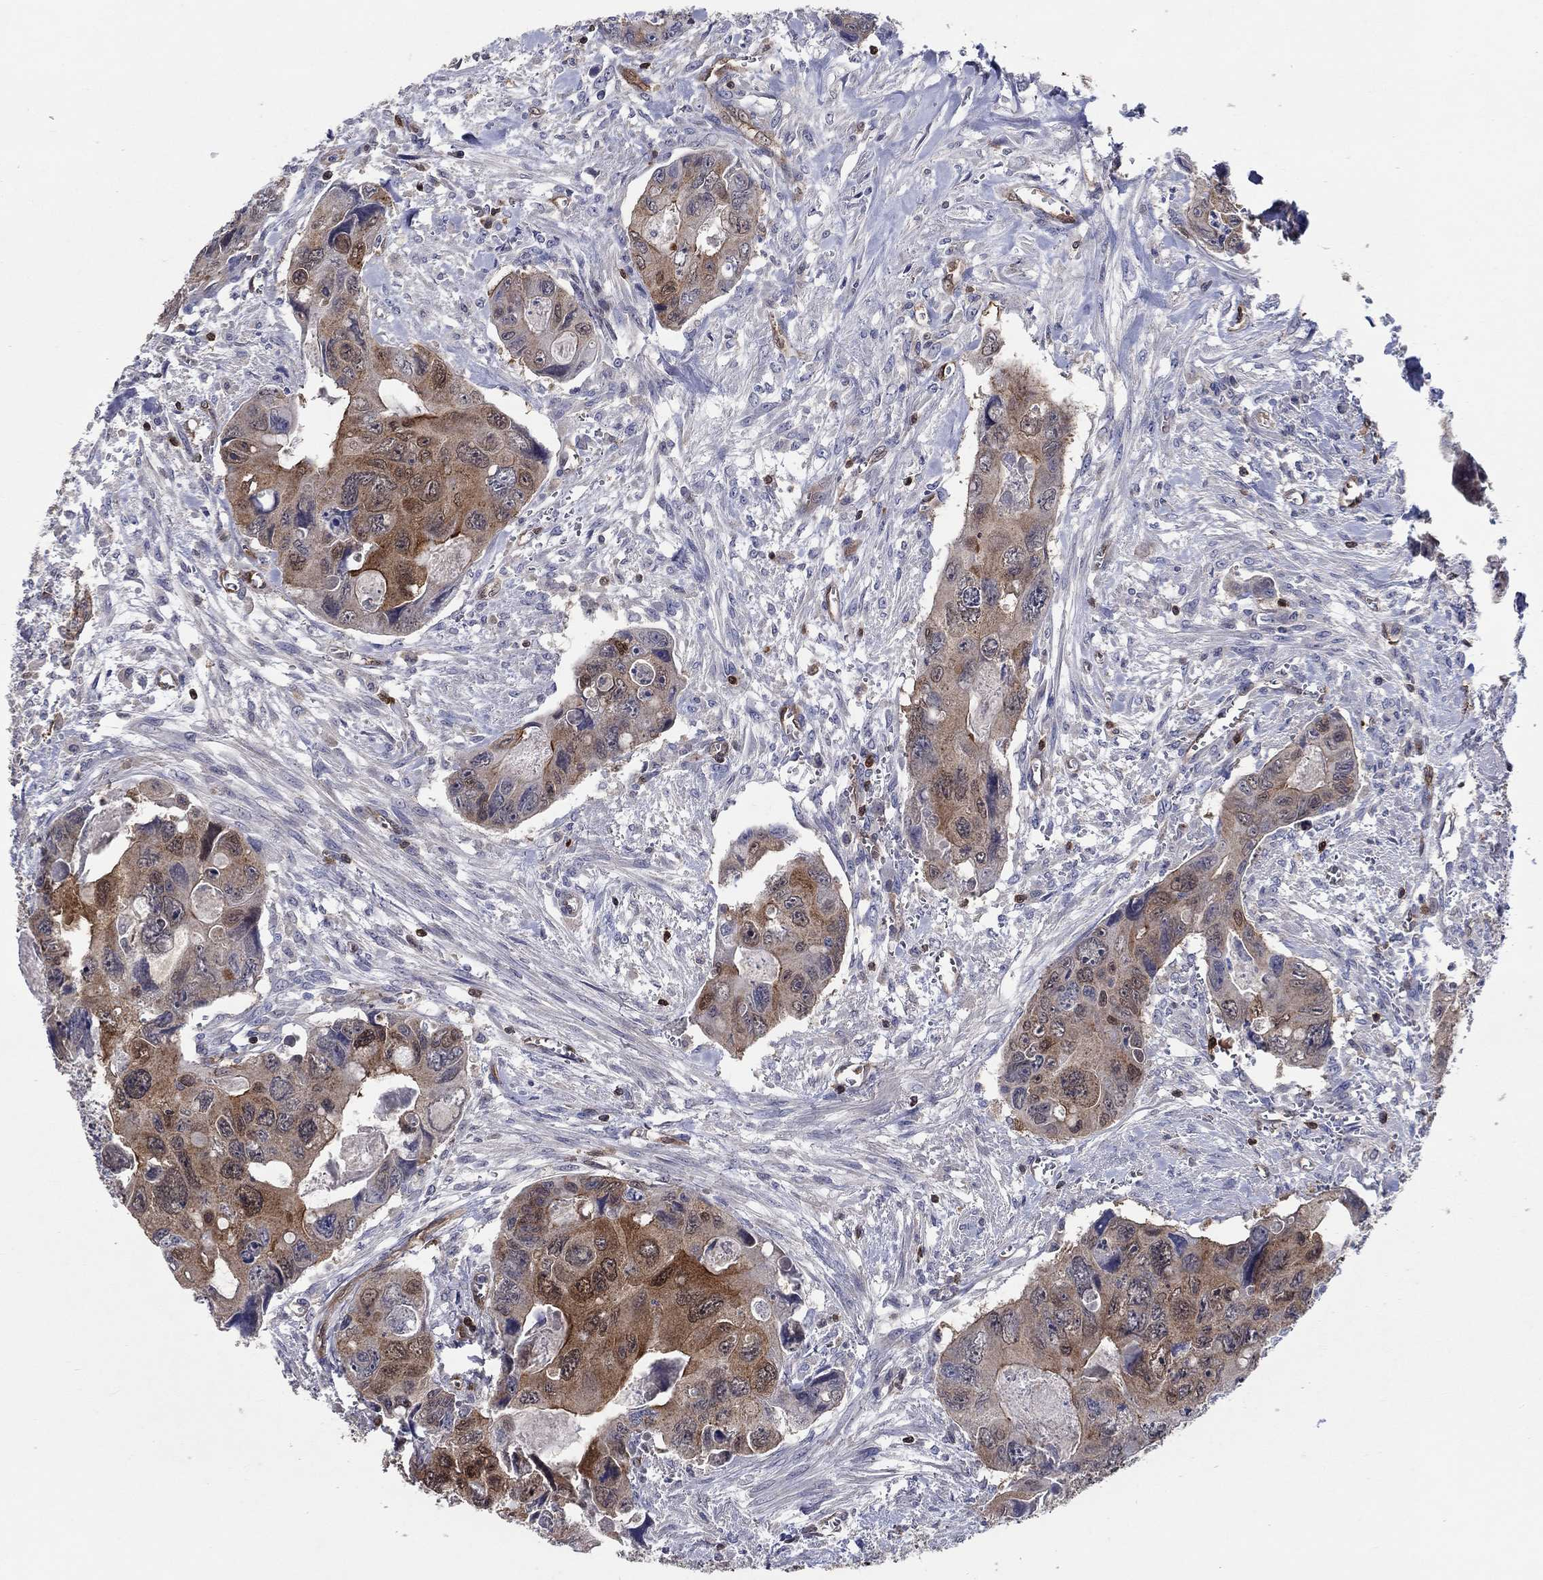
{"staining": {"intensity": "moderate", "quantity": "25%-75%", "location": "cytoplasmic/membranous"}, "tissue": "colorectal cancer", "cell_type": "Tumor cells", "image_type": "cancer", "snomed": [{"axis": "morphology", "description": "Adenocarcinoma, NOS"}, {"axis": "topography", "description": "Rectum"}], "caption": "DAB immunohistochemical staining of adenocarcinoma (colorectal) exhibits moderate cytoplasmic/membranous protein positivity in approximately 25%-75% of tumor cells.", "gene": "AGFG2", "patient": {"sex": "male", "age": 62}}